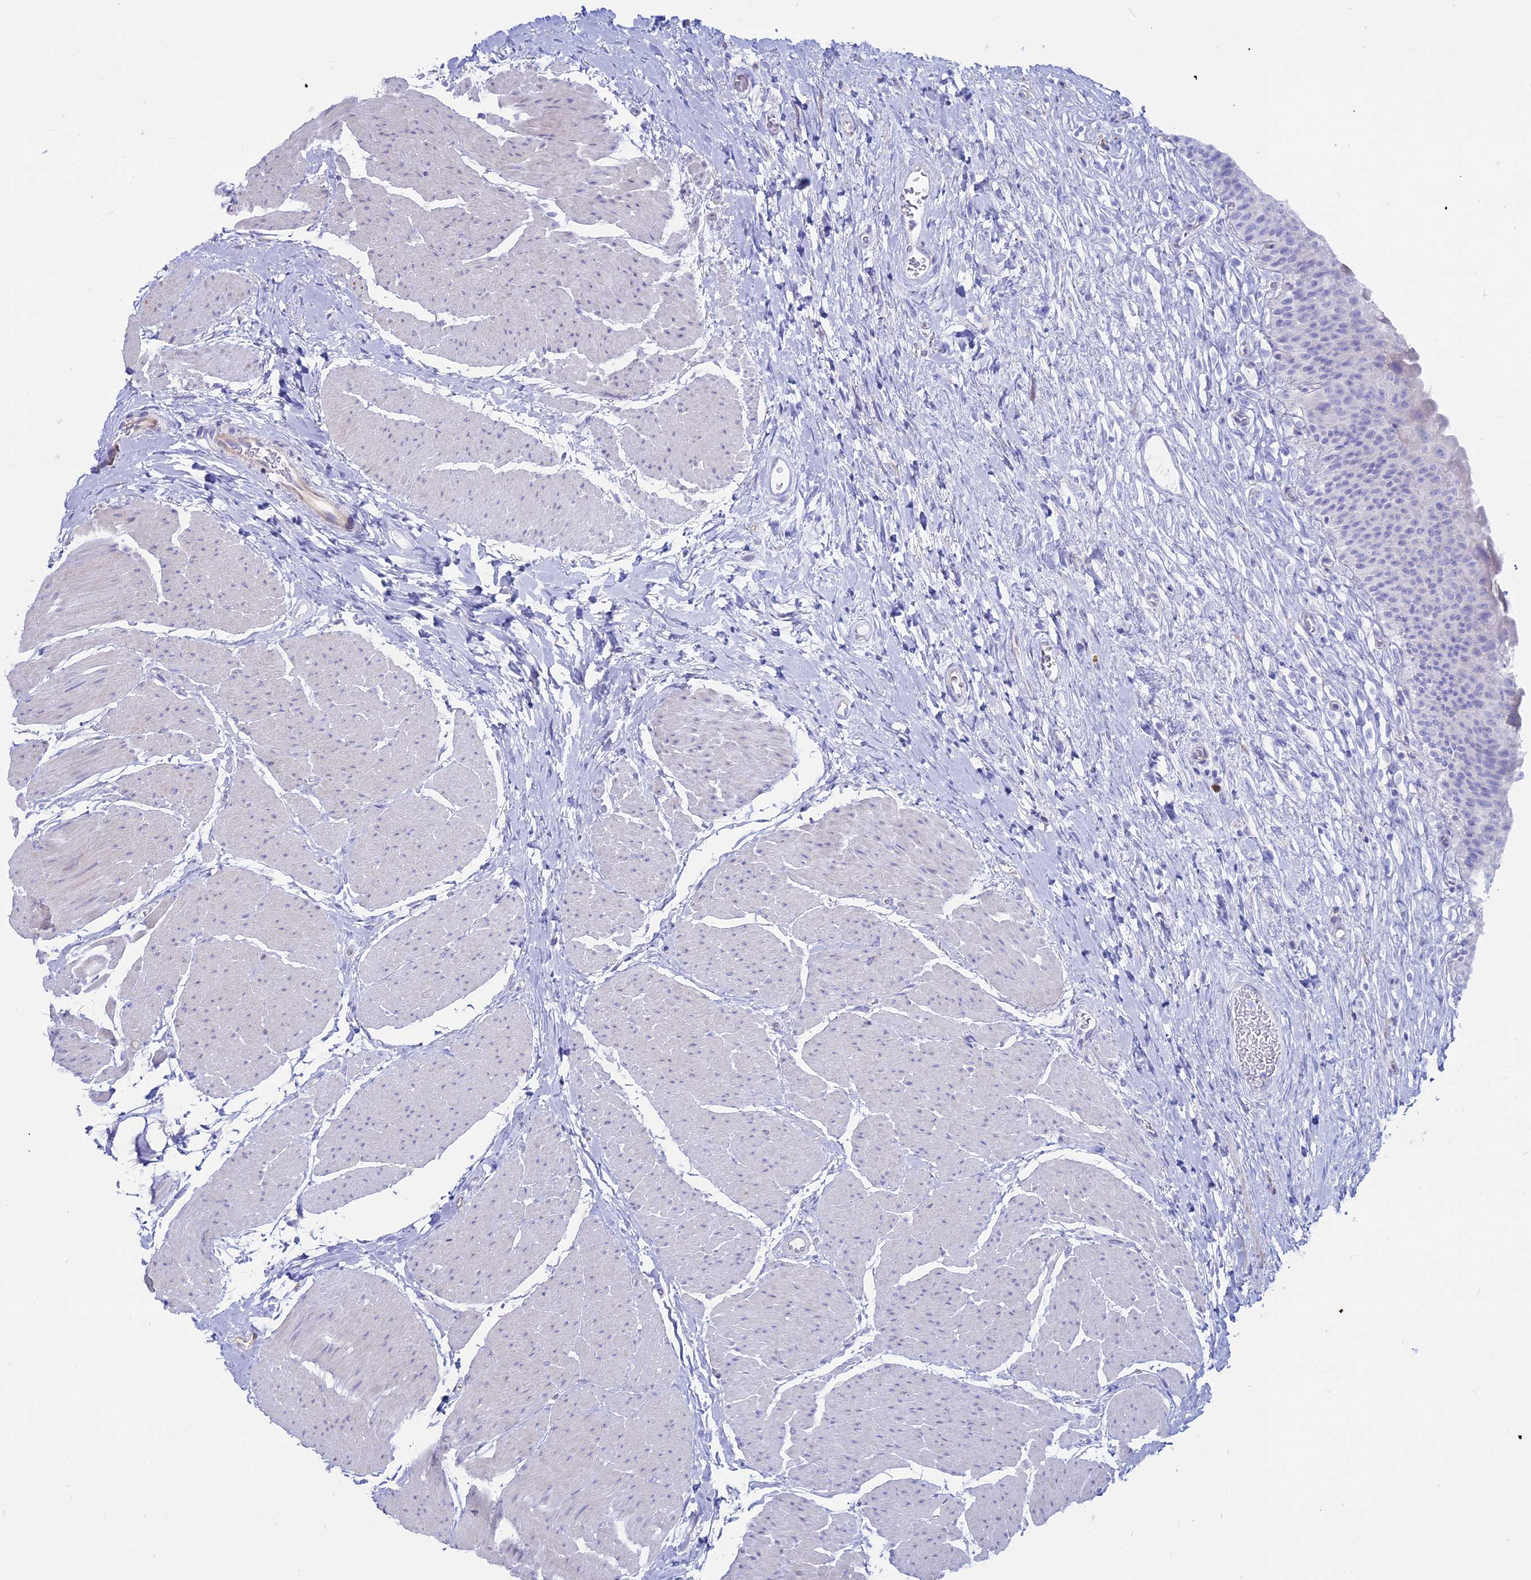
{"staining": {"intensity": "negative", "quantity": "none", "location": "none"}, "tissue": "urinary bladder", "cell_type": "Urothelial cells", "image_type": "normal", "snomed": [{"axis": "morphology", "description": "Normal tissue, NOS"}, {"axis": "topography", "description": "Urinary bladder"}], "caption": "Immunohistochemistry (IHC) histopathology image of normal urinary bladder stained for a protein (brown), which demonstrates no expression in urothelial cells. Nuclei are stained in blue.", "gene": "OR2AE1", "patient": {"sex": "male", "age": 74}}